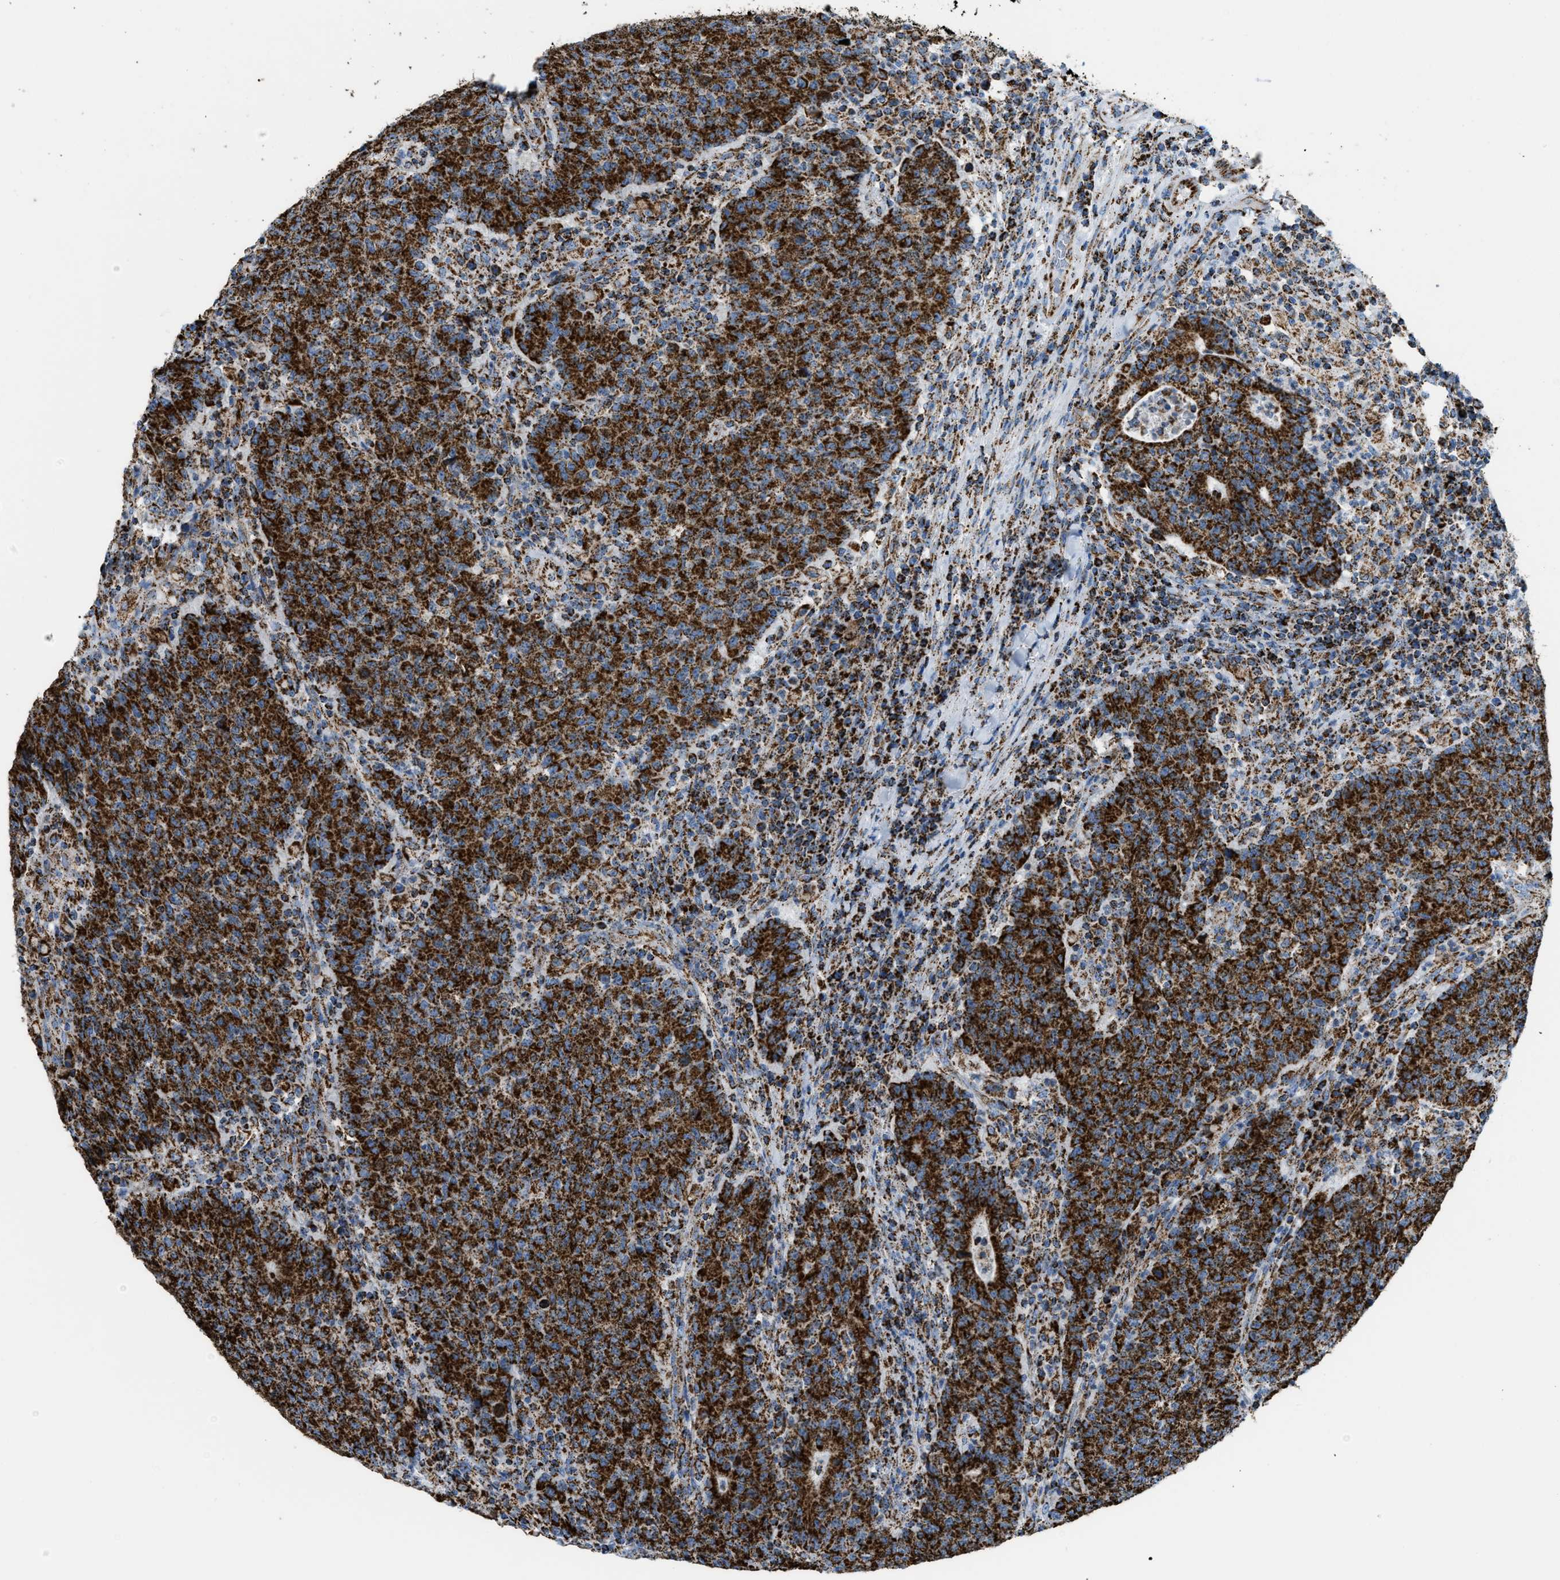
{"staining": {"intensity": "strong", "quantity": ">75%", "location": "cytoplasmic/membranous"}, "tissue": "colorectal cancer", "cell_type": "Tumor cells", "image_type": "cancer", "snomed": [{"axis": "morphology", "description": "Adenocarcinoma, NOS"}, {"axis": "topography", "description": "Colon"}], "caption": "A histopathology image of human colorectal adenocarcinoma stained for a protein exhibits strong cytoplasmic/membranous brown staining in tumor cells.", "gene": "ETFB", "patient": {"sex": "female", "age": 75}}